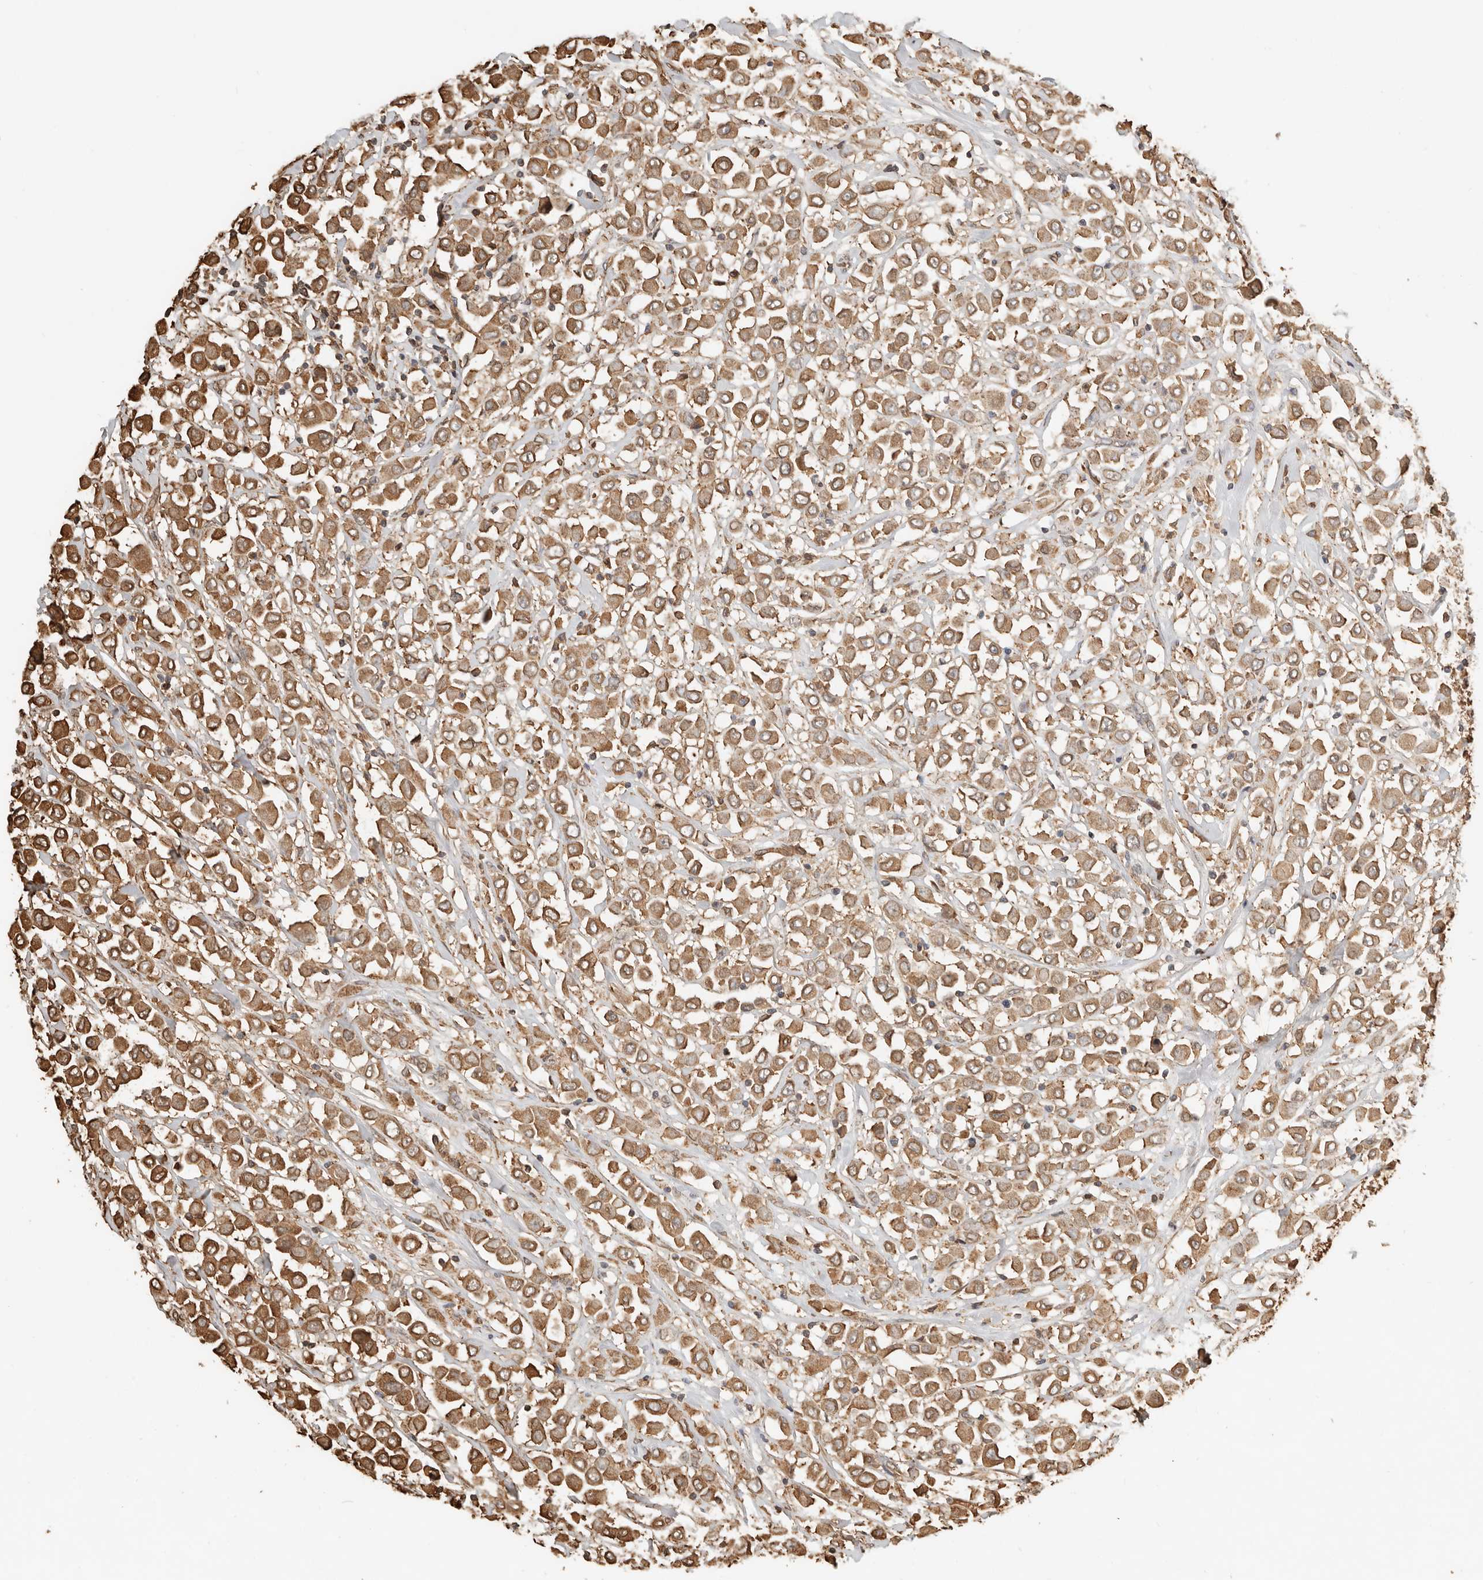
{"staining": {"intensity": "moderate", "quantity": ">75%", "location": "cytoplasmic/membranous"}, "tissue": "breast cancer", "cell_type": "Tumor cells", "image_type": "cancer", "snomed": [{"axis": "morphology", "description": "Duct carcinoma"}, {"axis": "topography", "description": "Breast"}], "caption": "Immunohistochemical staining of human breast cancer shows medium levels of moderate cytoplasmic/membranous staining in approximately >75% of tumor cells.", "gene": "ARHGEF10L", "patient": {"sex": "female", "age": 61}}